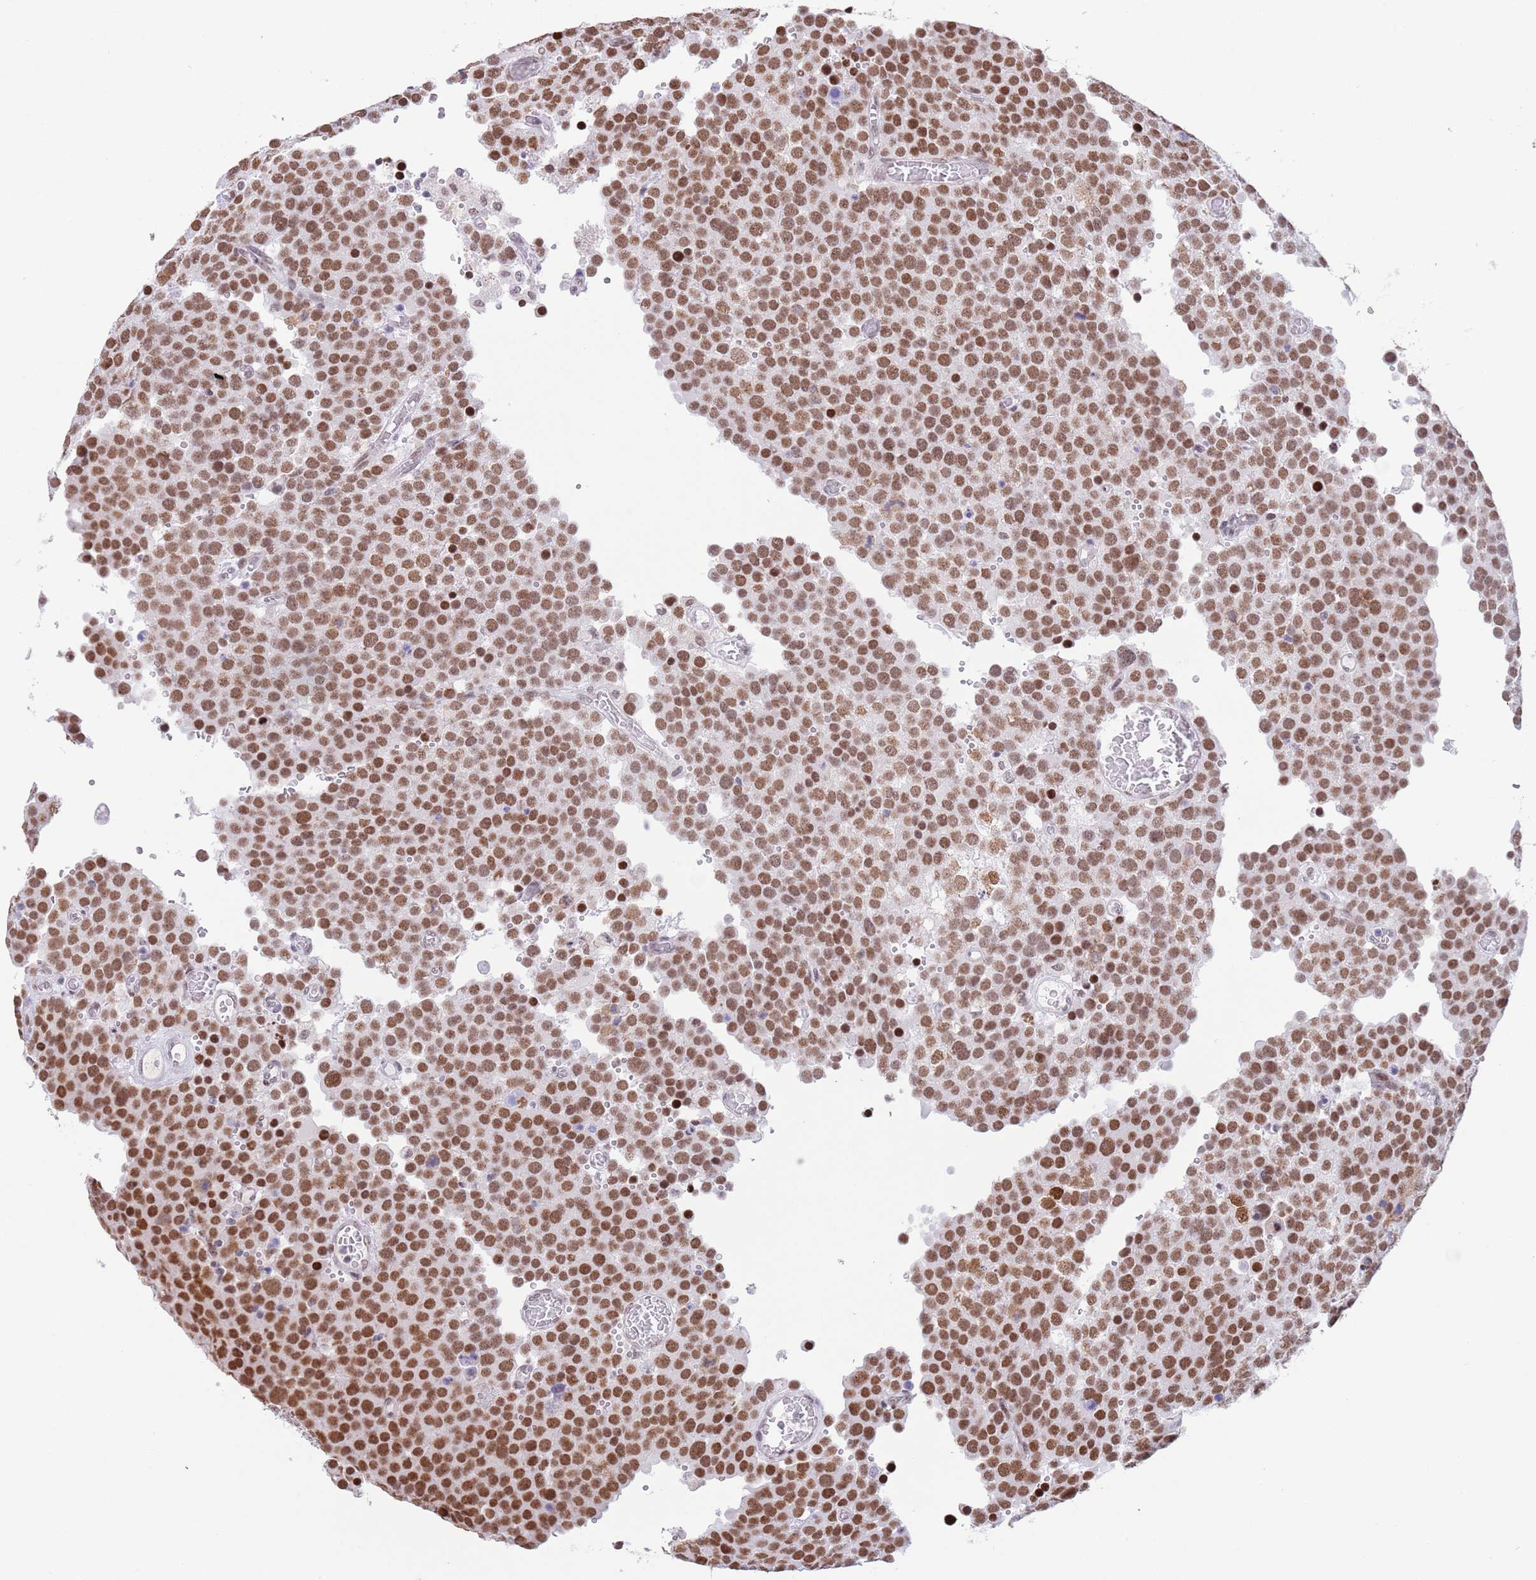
{"staining": {"intensity": "moderate", "quantity": ">75%", "location": "nuclear"}, "tissue": "testis cancer", "cell_type": "Tumor cells", "image_type": "cancer", "snomed": [{"axis": "morphology", "description": "Normal tissue, NOS"}, {"axis": "morphology", "description": "Seminoma, NOS"}, {"axis": "topography", "description": "Testis"}], "caption": "This is an image of immunohistochemistry staining of testis cancer (seminoma), which shows moderate positivity in the nuclear of tumor cells.", "gene": "ZNF382", "patient": {"sex": "male", "age": 71}}